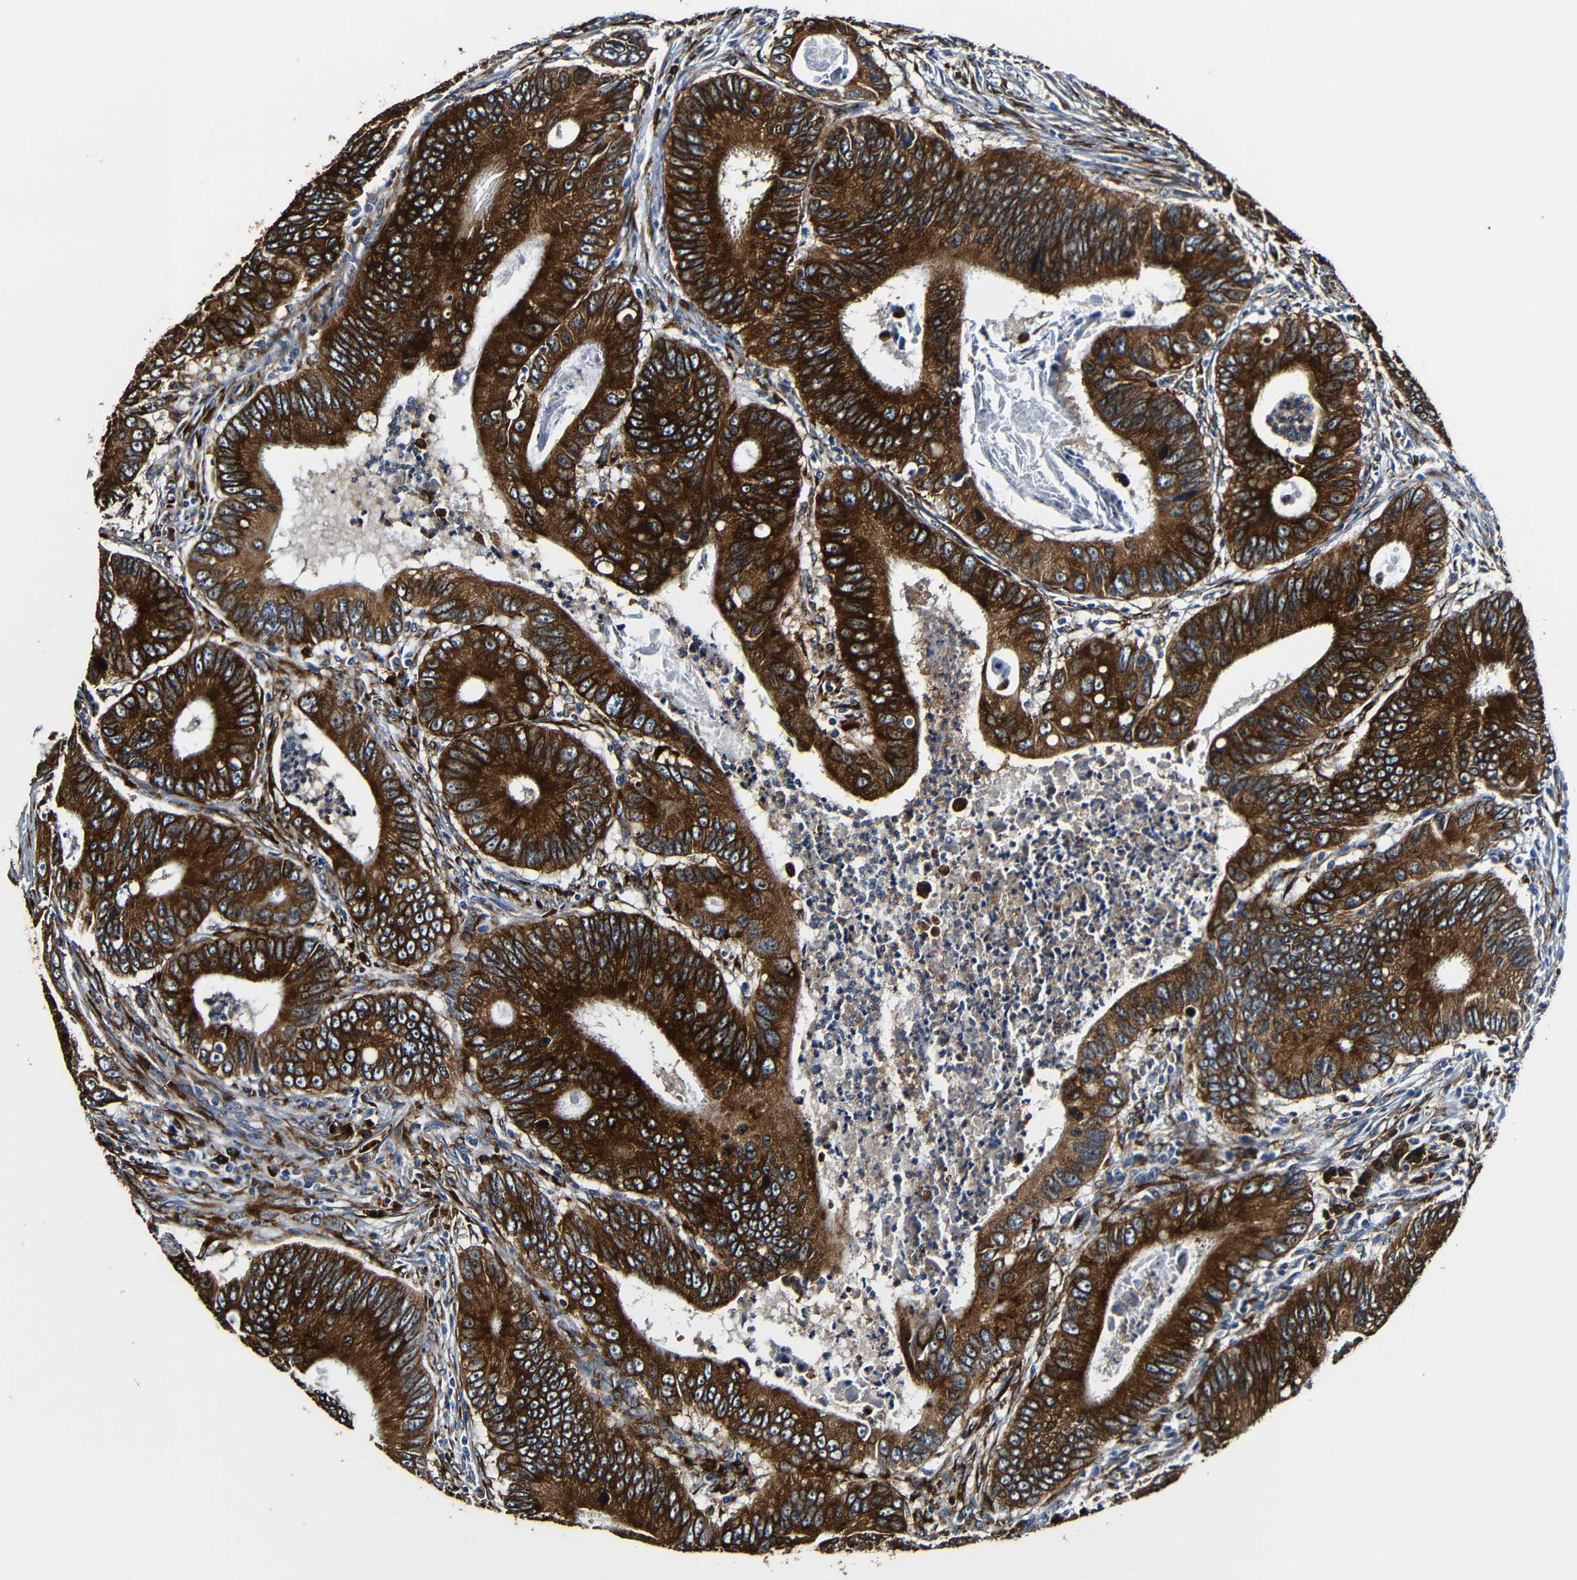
{"staining": {"intensity": "strong", "quantity": ">75%", "location": "cytoplasmic/membranous"}, "tissue": "colorectal cancer", "cell_type": "Tumor cells", "image_type": "cancer", "snomed": [{"axis": "morphology", "description": "Inflammation, NOS"}, {"axis": "morphology", "description": "Adenocarcinoma, NOS"}, {"axis": "topography", "description": "Colon"}], "caption": "Protein analysis of colorectal cancer (adenocarcinoma) tissue exhibits strong cytoplasmic/membranous staining in approximately >75% of tumor cells. (Brightfield microscopy of DAB IHC at high magnification).", "gene": "RRBP1", "patient": {"sex": "male", "age": 72}}